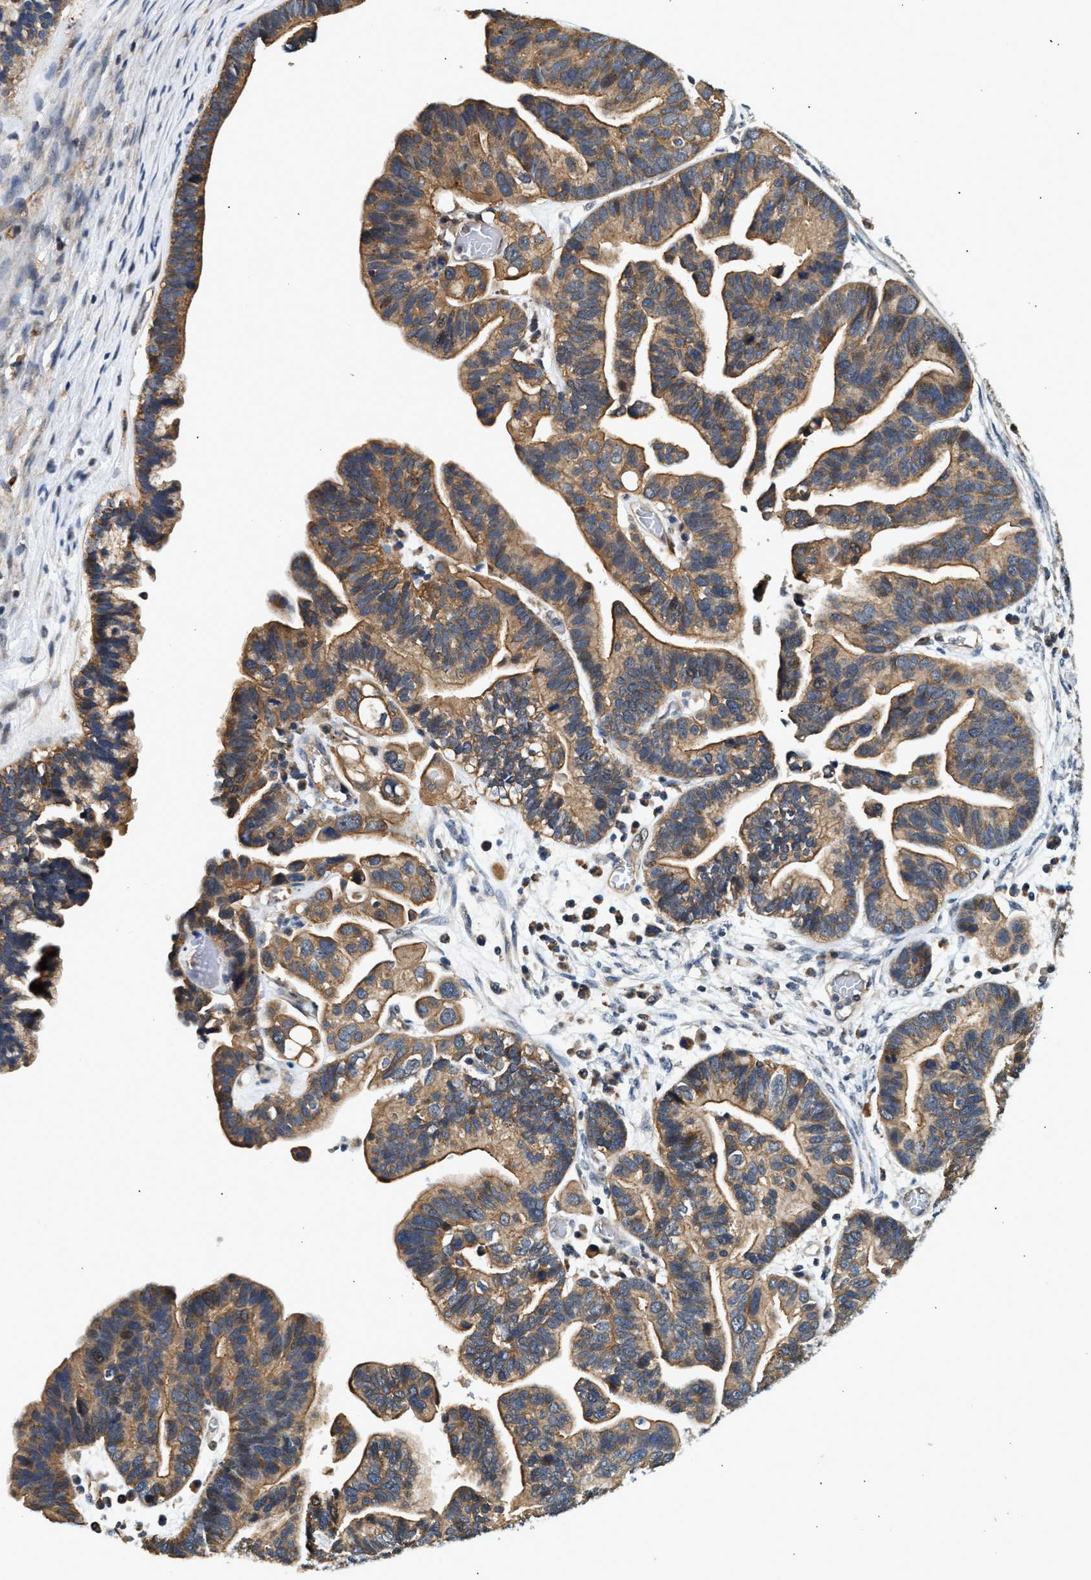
{"staining": {"intensity": "moderate", "quantity": ">75%", "location": "cytoplasmic/membranous"}, "tissue": "ovarian cancer", "cell_type": "Tumor cells", "image_type": "cancer", "snomed": [{"axis": "morphology", "description": "Cystadenocarcinoma, serous, NOS"}, {"axis": "topography", "description": "Ovary"}], "caption": "Approximately >75% of tumor cells in ovarian cancer (serous cystadenocarcinoma) reveal moderate cytoplasmic/membranous protein staining as visualized by brown immunohistochemical staining.", "gene": "DUSP14", "patient": {"sex": "female", "age": 56}}